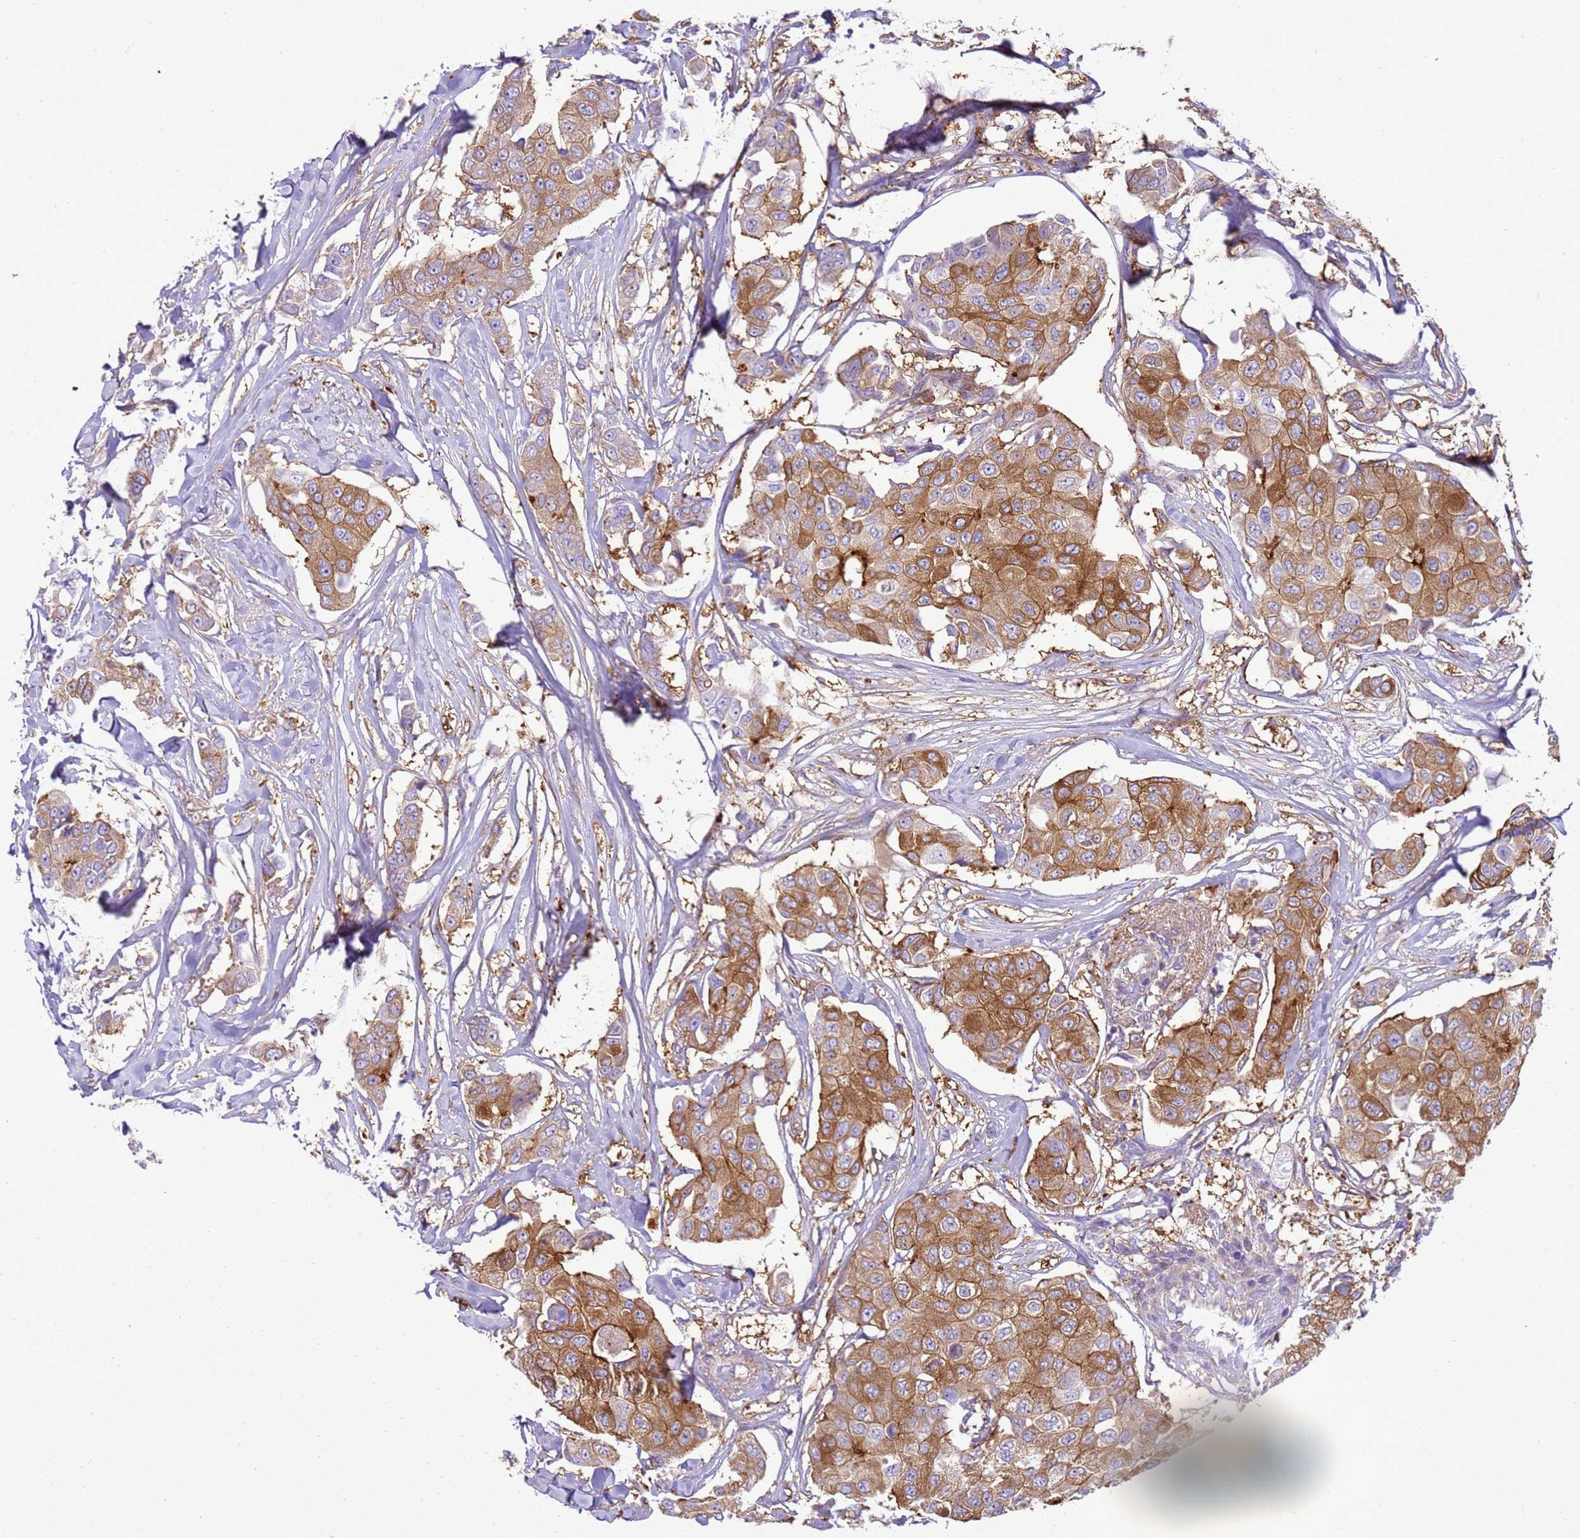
{"staining": {"intensity": "moderate", "quantity": ">75%", "location": "cytoplasmic/membranous"}, "tissue": "breast cancer", "cell_type": "Tumor cells", "image_type": "cancer", "snomed": [{"axis": "morphology", "description": "Duct carcinoma"}, {"axis": "topography", "description": "Breast"}], "caption": "Immunohistochemical staining of human breast infiltrating ductal carcinoma demonstrates medium levels of moderate cytoplasmic/membranous protein positivity in approximately >75% of tumor cells.", "gene": "SNX21", "patient": {"sex": "female", "age": 80}}